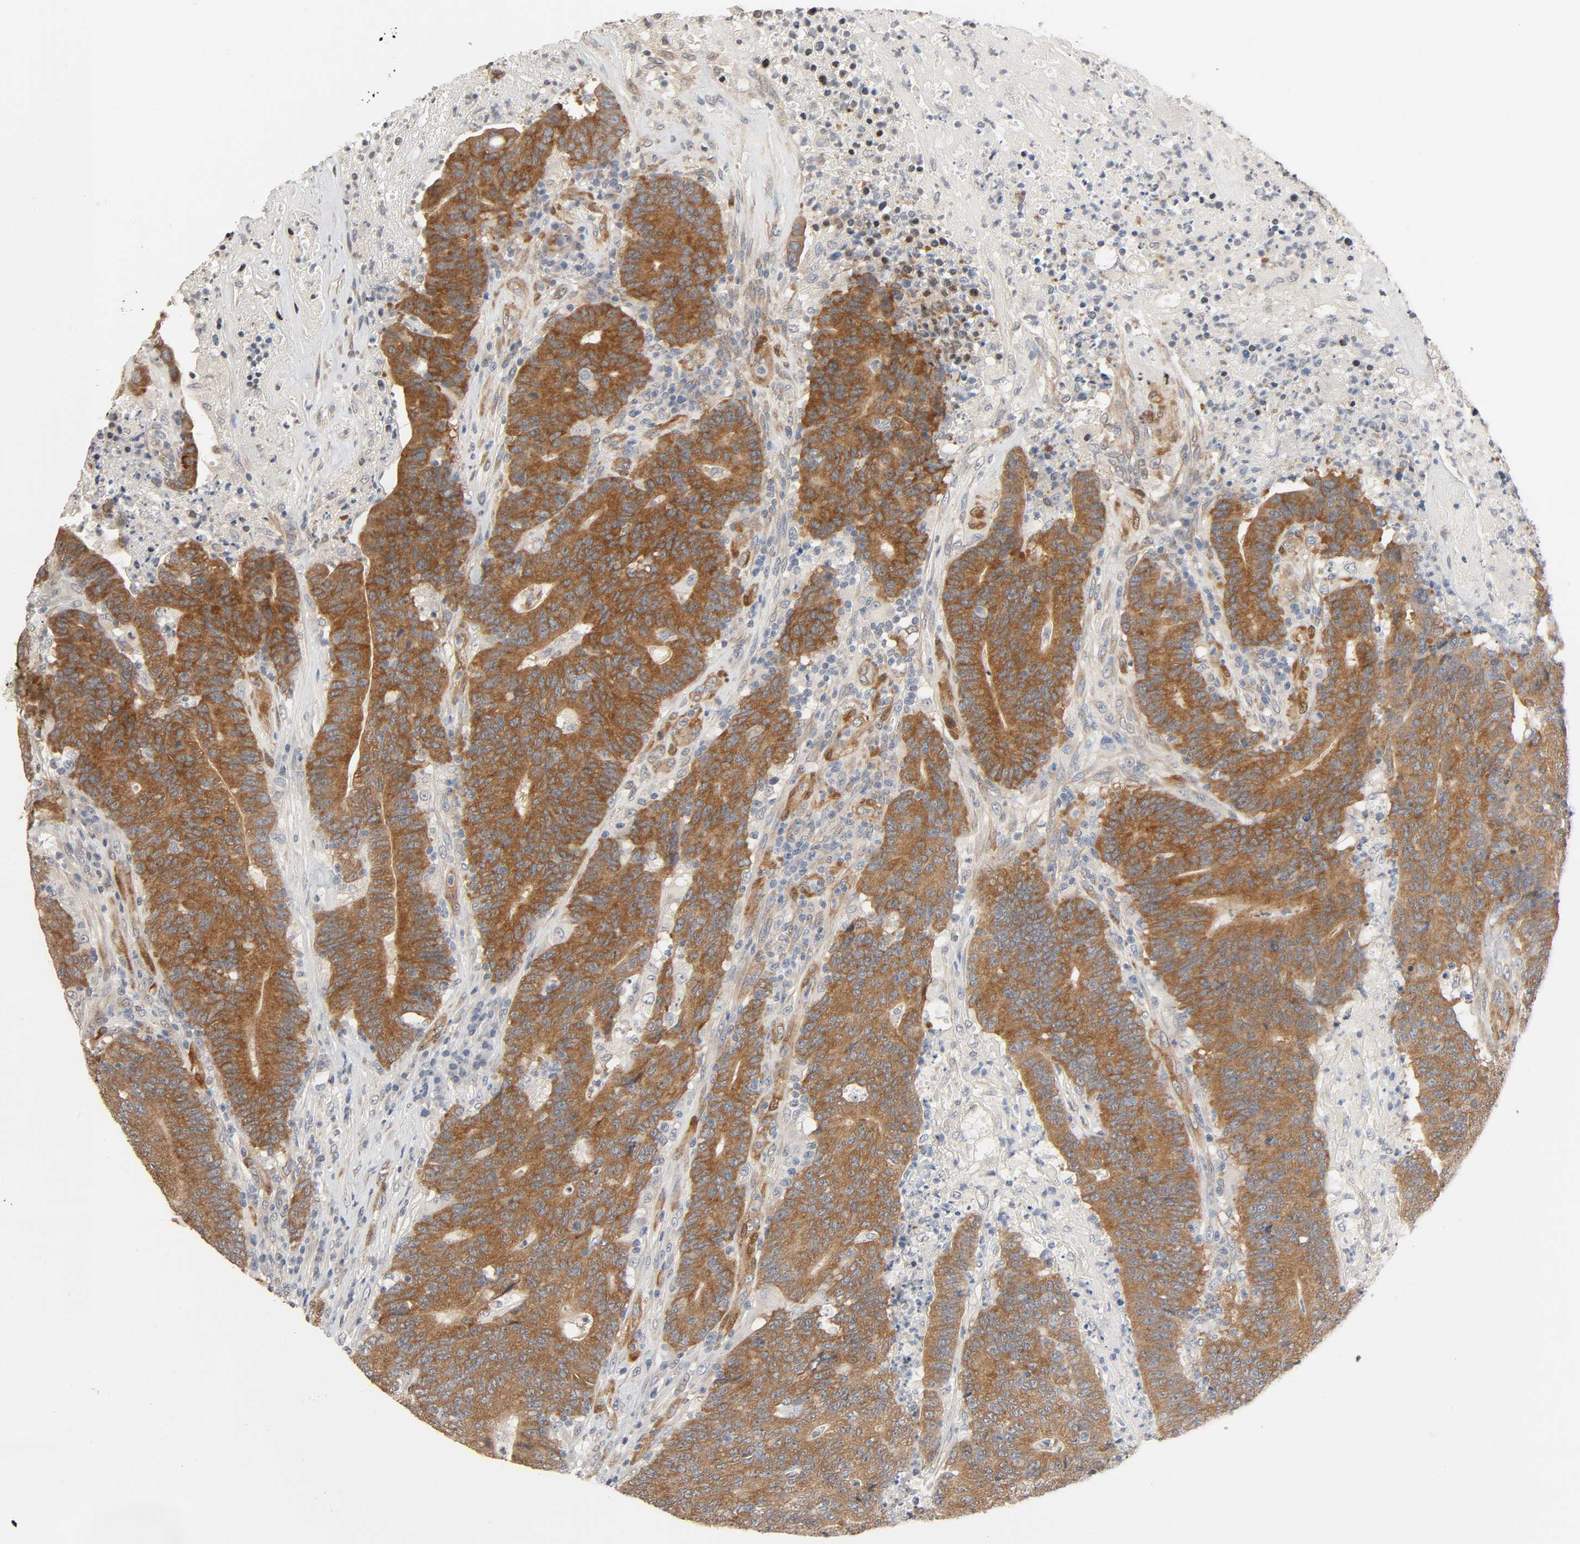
{"staining": {"intensity": "moderate", "quantity": ">75%", "location": "cytoplasmic/membranous"}, "tissue": "colorectal cancer", "cell_type": "Tumor cells", "image_type": "cancer", "snomed": [{"axis": "morphology", "description": "Normal tissue, NOS"}, {"axis": "morphology", "description": "Adenocarcinoma, NOS"}, {"axis": "topography", "description": "Colon"}], "caption": "Brown immunohistochemical staining in human adenocarcinoma (colorectal) demonstrates moderate cytoplasmic/membranous expression in approximately >75% of tumor cells. The staining is performed using DAB (3,3'-diaminobenzidine) brown chromogen to label protein expression. The nuclei are counter-stained blue using hematoxylin.", "gene": "PTK2", "patient": {"sex": "female", "age": 75}}